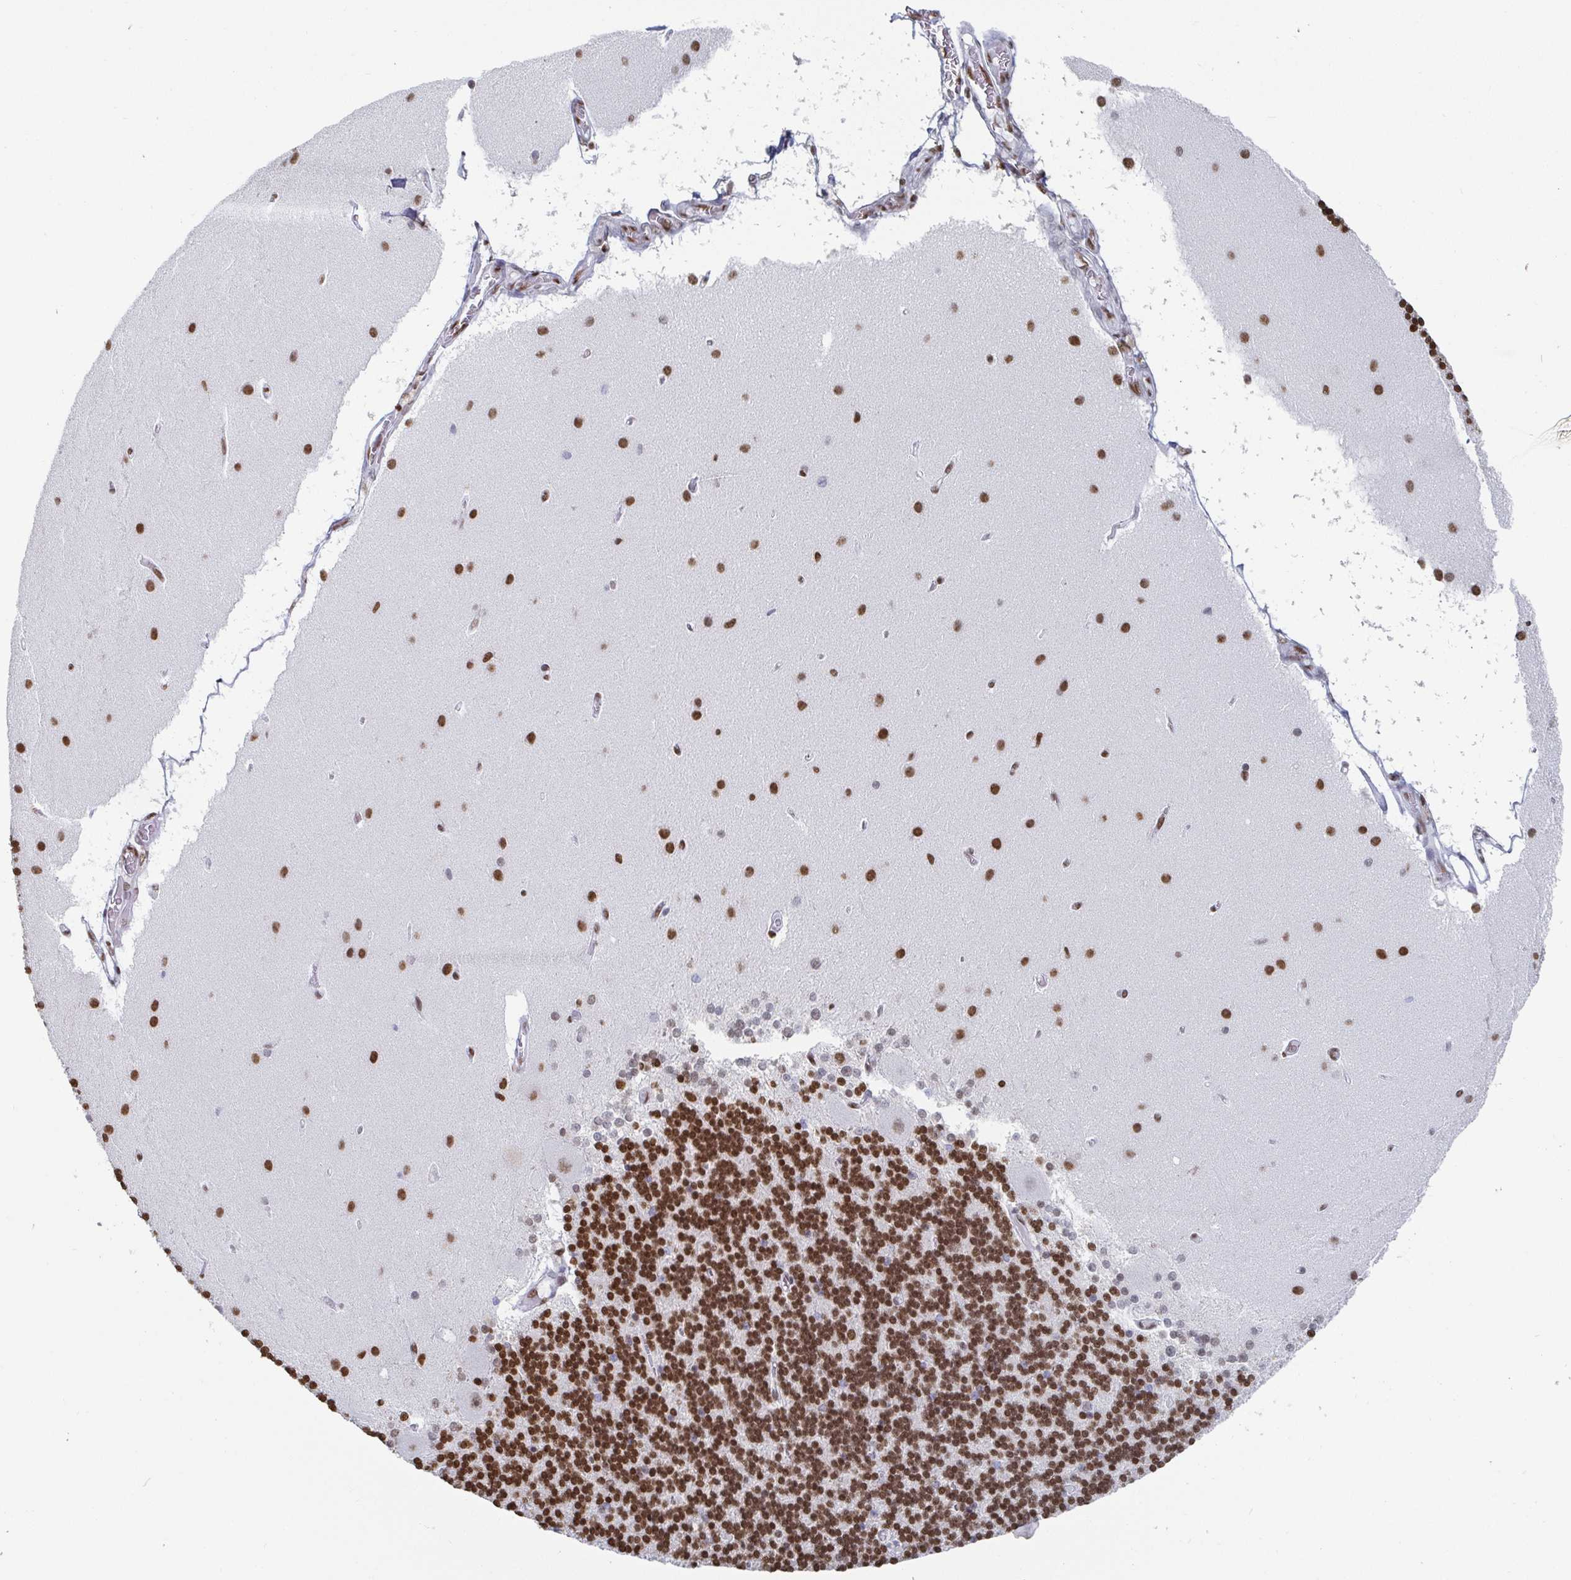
{"staining": {"intensity": "strong", "quantity": ">75%", "location": "nuclear"}, "tissue": "cerebellum", "cell_type": "Cells in granular layer", "image_type": "normal", "snomed": [{"axis": "morphology", "description": "Normal tissue, NOS"}, {"axis": "topography", "description": "Cerebellum"}], "caption": "Cerebellum was stained to show a protein in brown. There is high levels of strong nuclear positivity in about >75% of cells in granular layer. The staining is performed using DAB (3,3'-diaminobenzidine) brown chromogen to label protein expression. The nuclei are counter-stained blue using hematoxylin.", "gene": "EWSR1", "patient": {"sex": "female", "age": 54}}